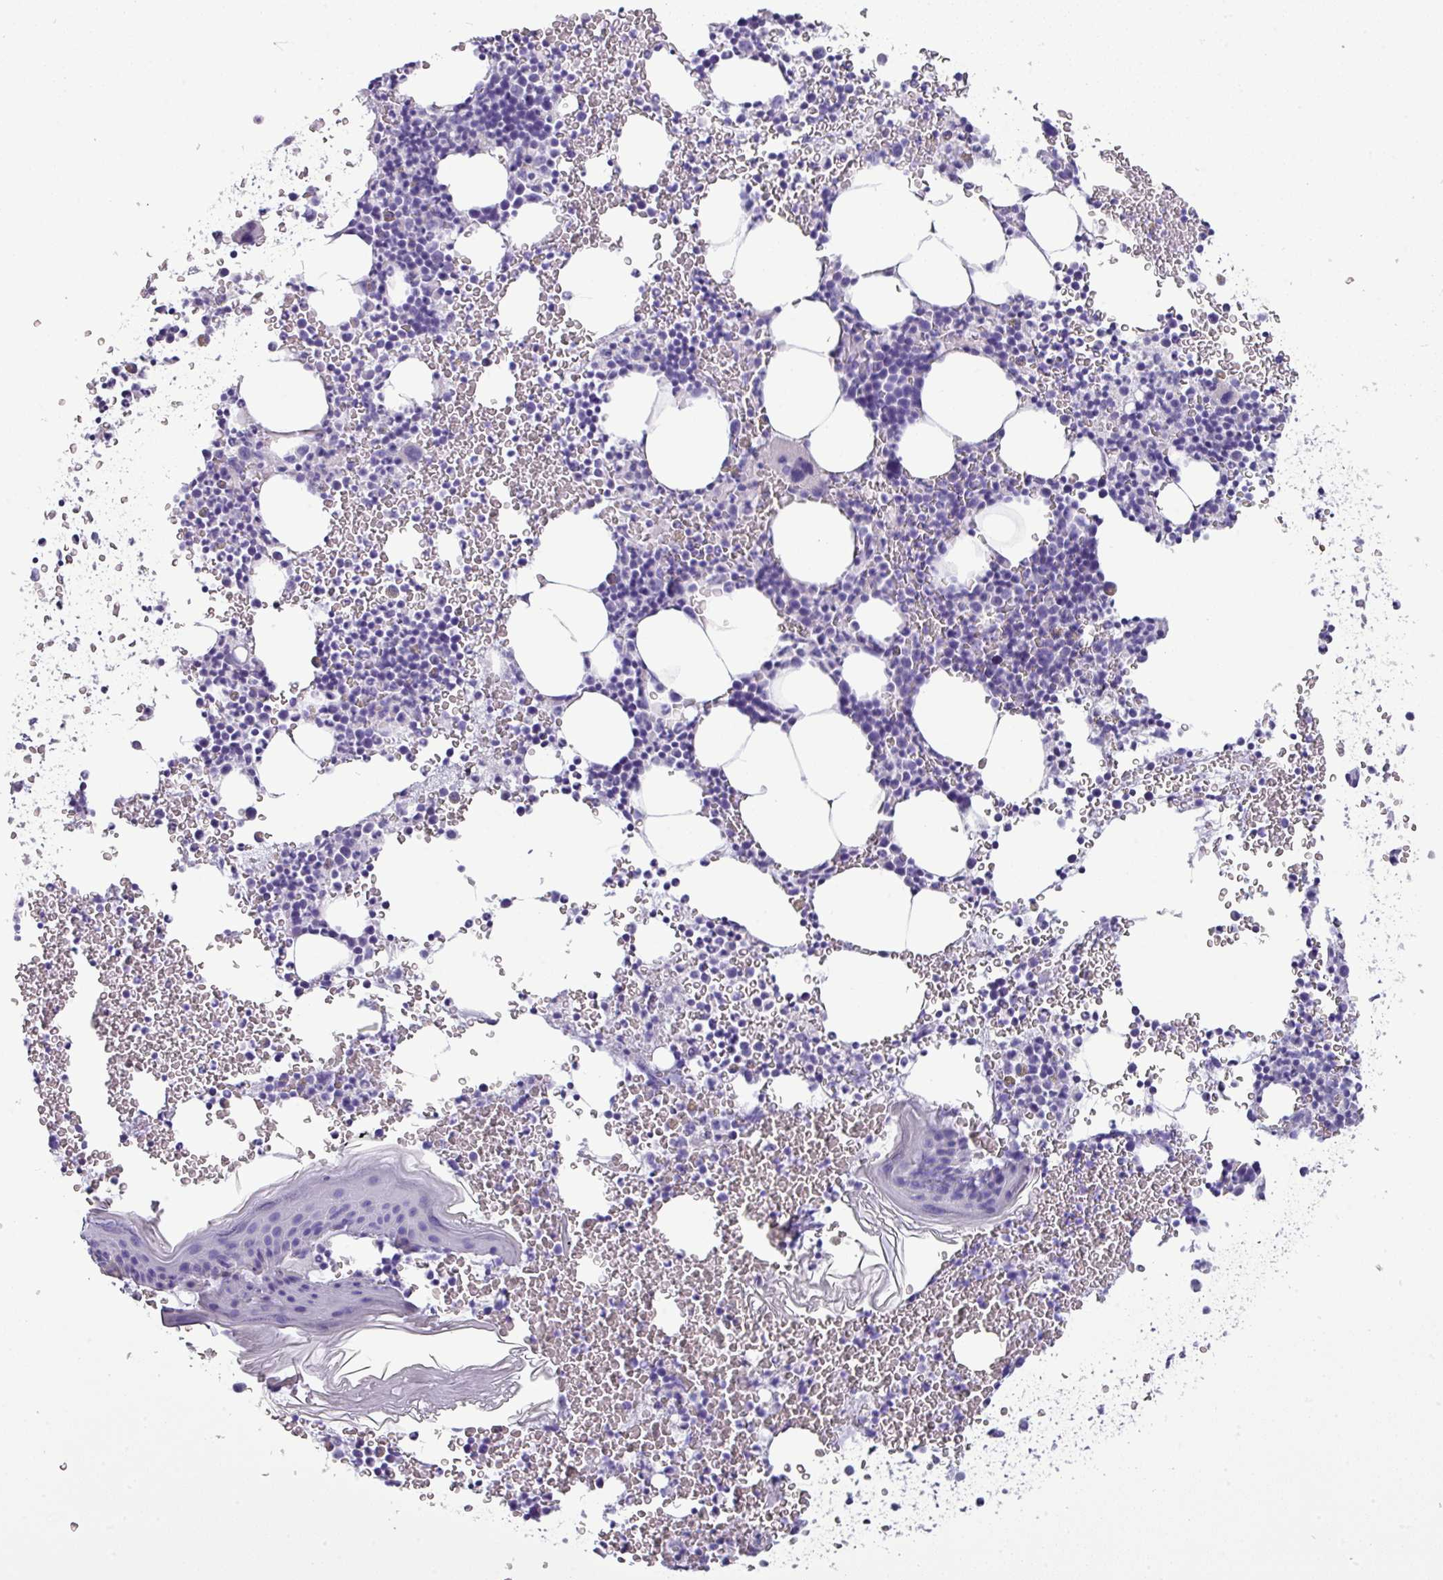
{"staining": {"intensity": "negative", "quantity": "none", "location": "none"}, "tissue": "bone marrow", "cell_type": "Hematopoietic cells", "image_type": "normal", "snomed": [{"axis": "morphology", "description": "Normal tissue, NOS"}, {"axis": "topography", "description": "Bone marrow"}], "caption": "Immunohistochemistry (IHC) of benign bone marrow exhibits no staining in hematopoietic cells. (DAB (3,3'-diaminobenzidine) immunohistochemistry with hematoxylin counter stain).", "gene": "GSTA1", "patient": {"sex": "male", "age": 61}}